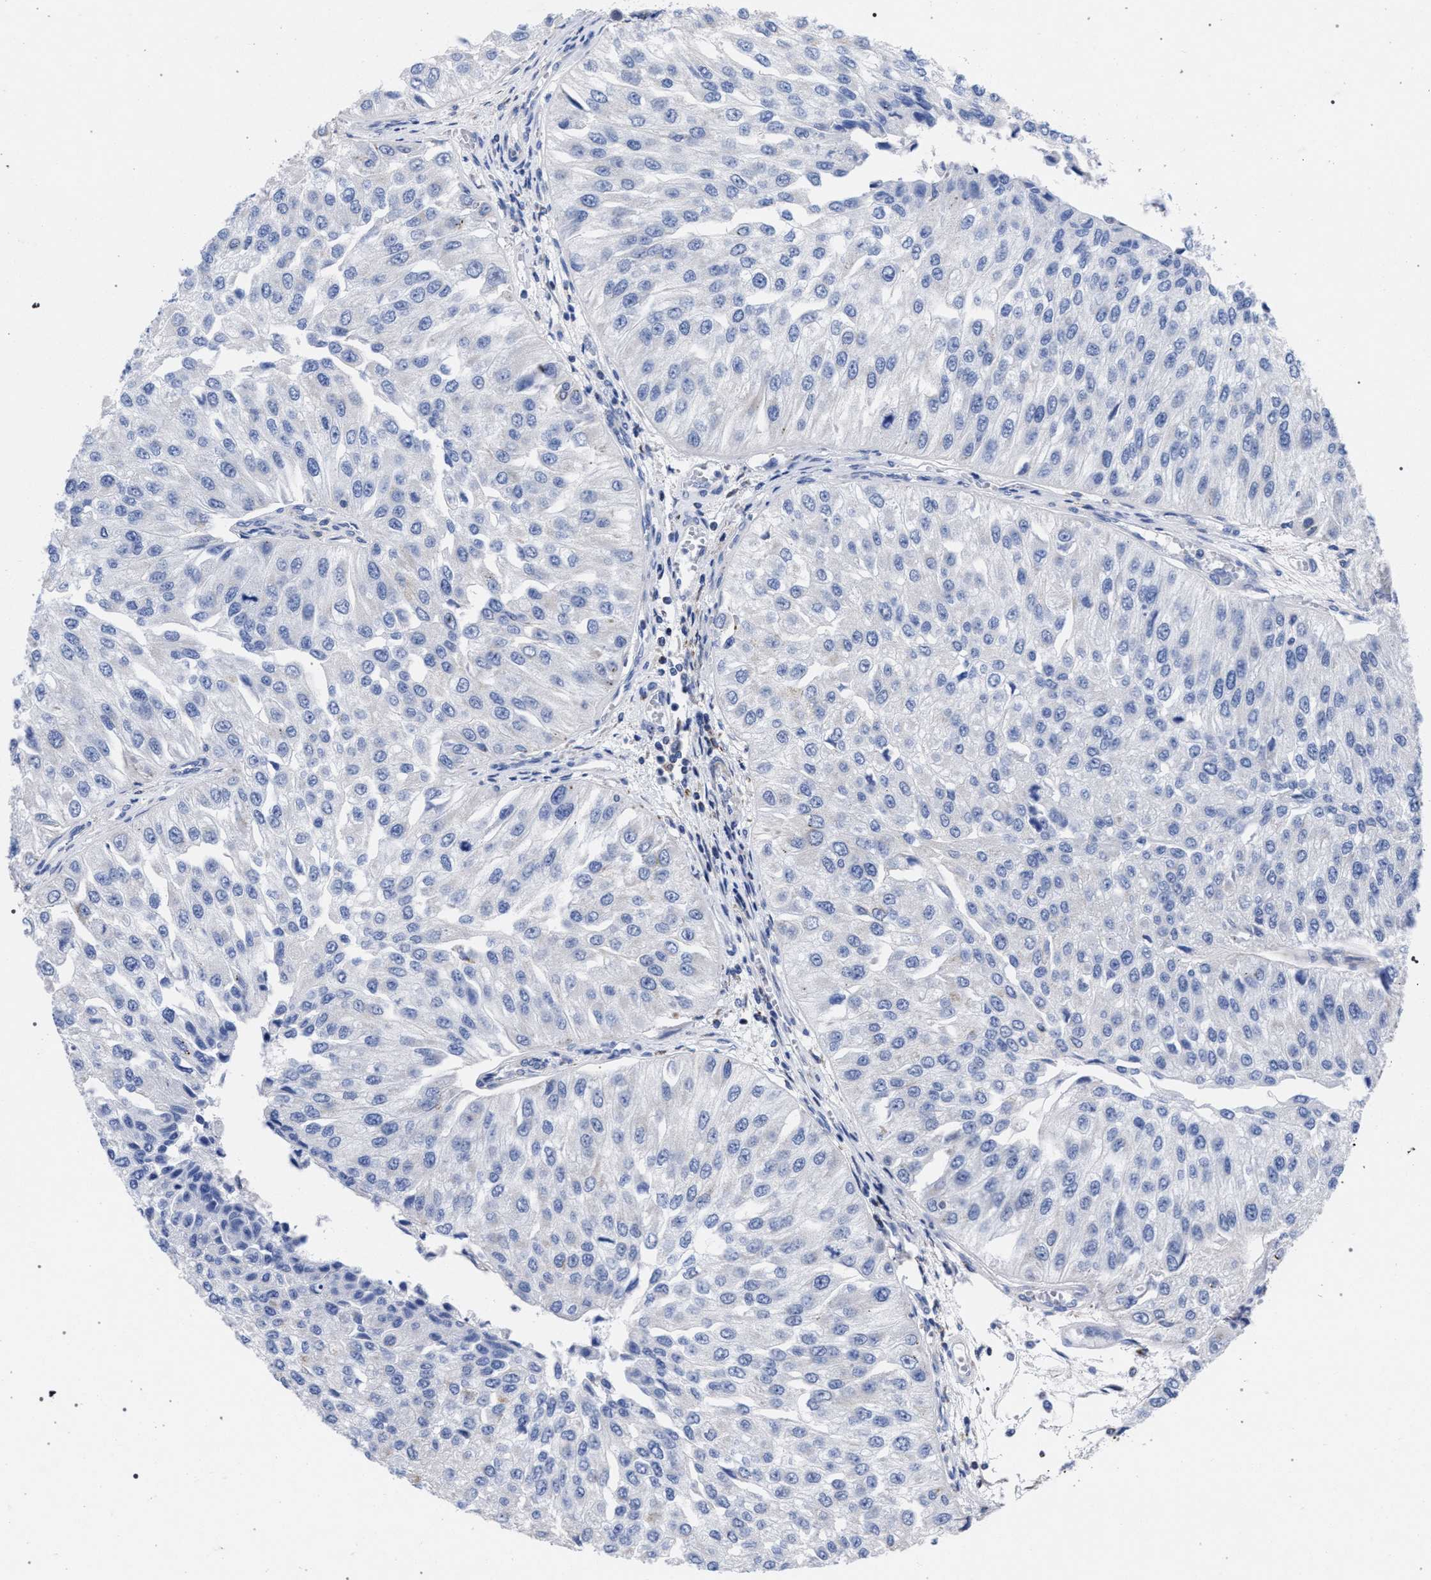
{"staining": {"intensity": "negative", "quantity": "none", "location": "none"}, "tissue": "urothelial cancer", "cell_type": "Tumor cells", "image_type": "cancer", "snomed": [{"axis": "morphology", "description": "Urothelial carcinoma, High grade"}, {"axis": "topography", "description": "Kidney"}, {"axis": "topography", "description": "Urinary bladder"}], "caption": "Immunohistochemical staining of human urothelial cancer demonstrates no significant expression in tumor cells.", "gene": "ACADS", "patient": {"sex": "male", "age": 77}}